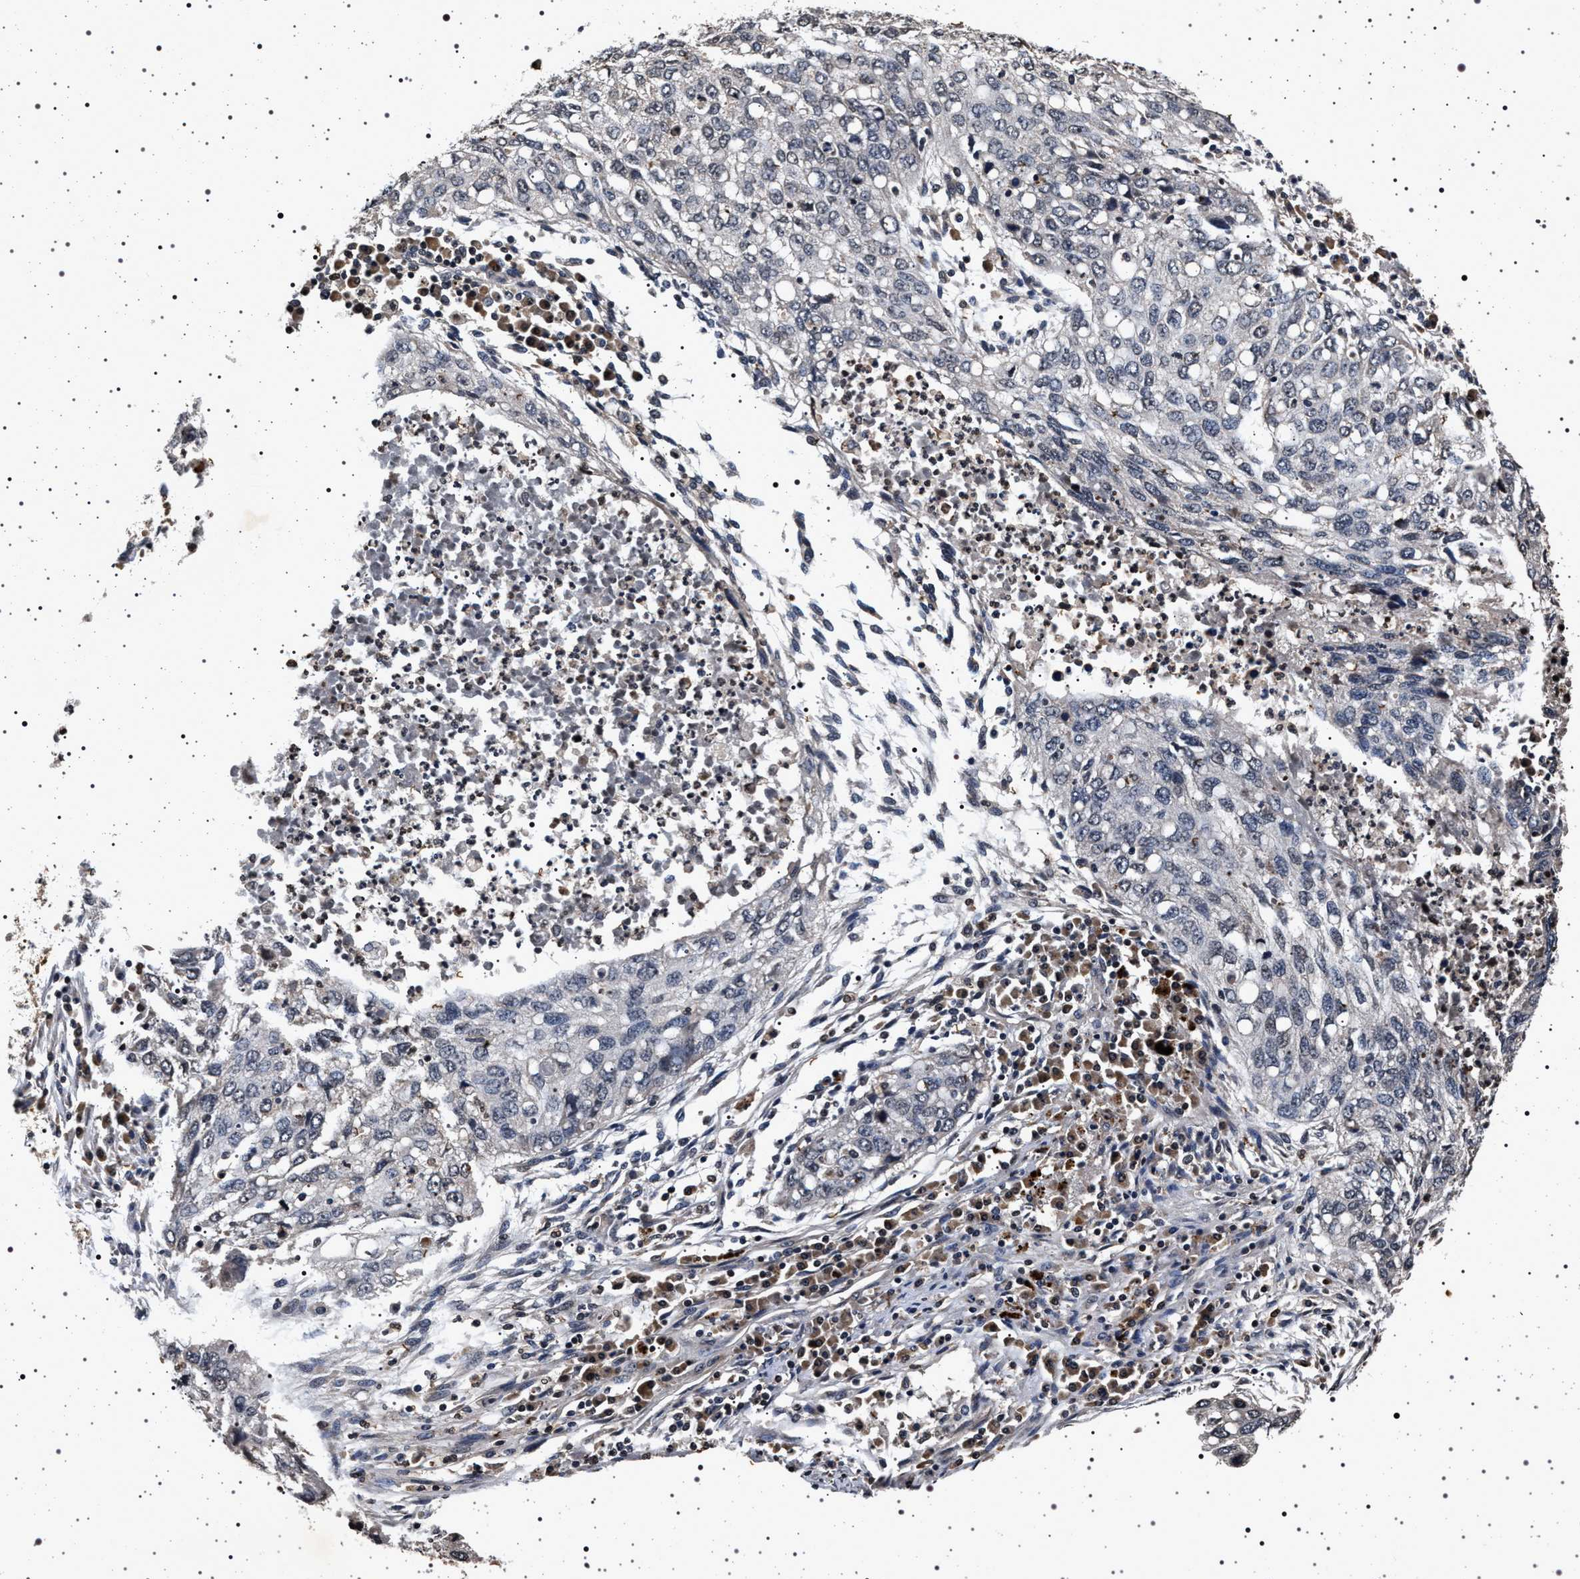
{"staining": {"intensity": "negative", "quantity": "none", "location": "none"}, "tissue": "lung cancer", "cell_type": "Tumor cells", "image_type": "cancer", "snomed": [{"axis": "morphology", "description": "Squamous cell carcinoma, NOS"}, {"axis": "topography", "description": "Lung"}], "caption": "This image is of lung squamous cell carcinoma stained with immunohistochemistry (IHC) to label a protein in brown with the nuclei are counter-stained blue. There is no positivity in tumor cells.", "gene": "CDKN1B", "patient": {"sex": "female", "age": 63}}